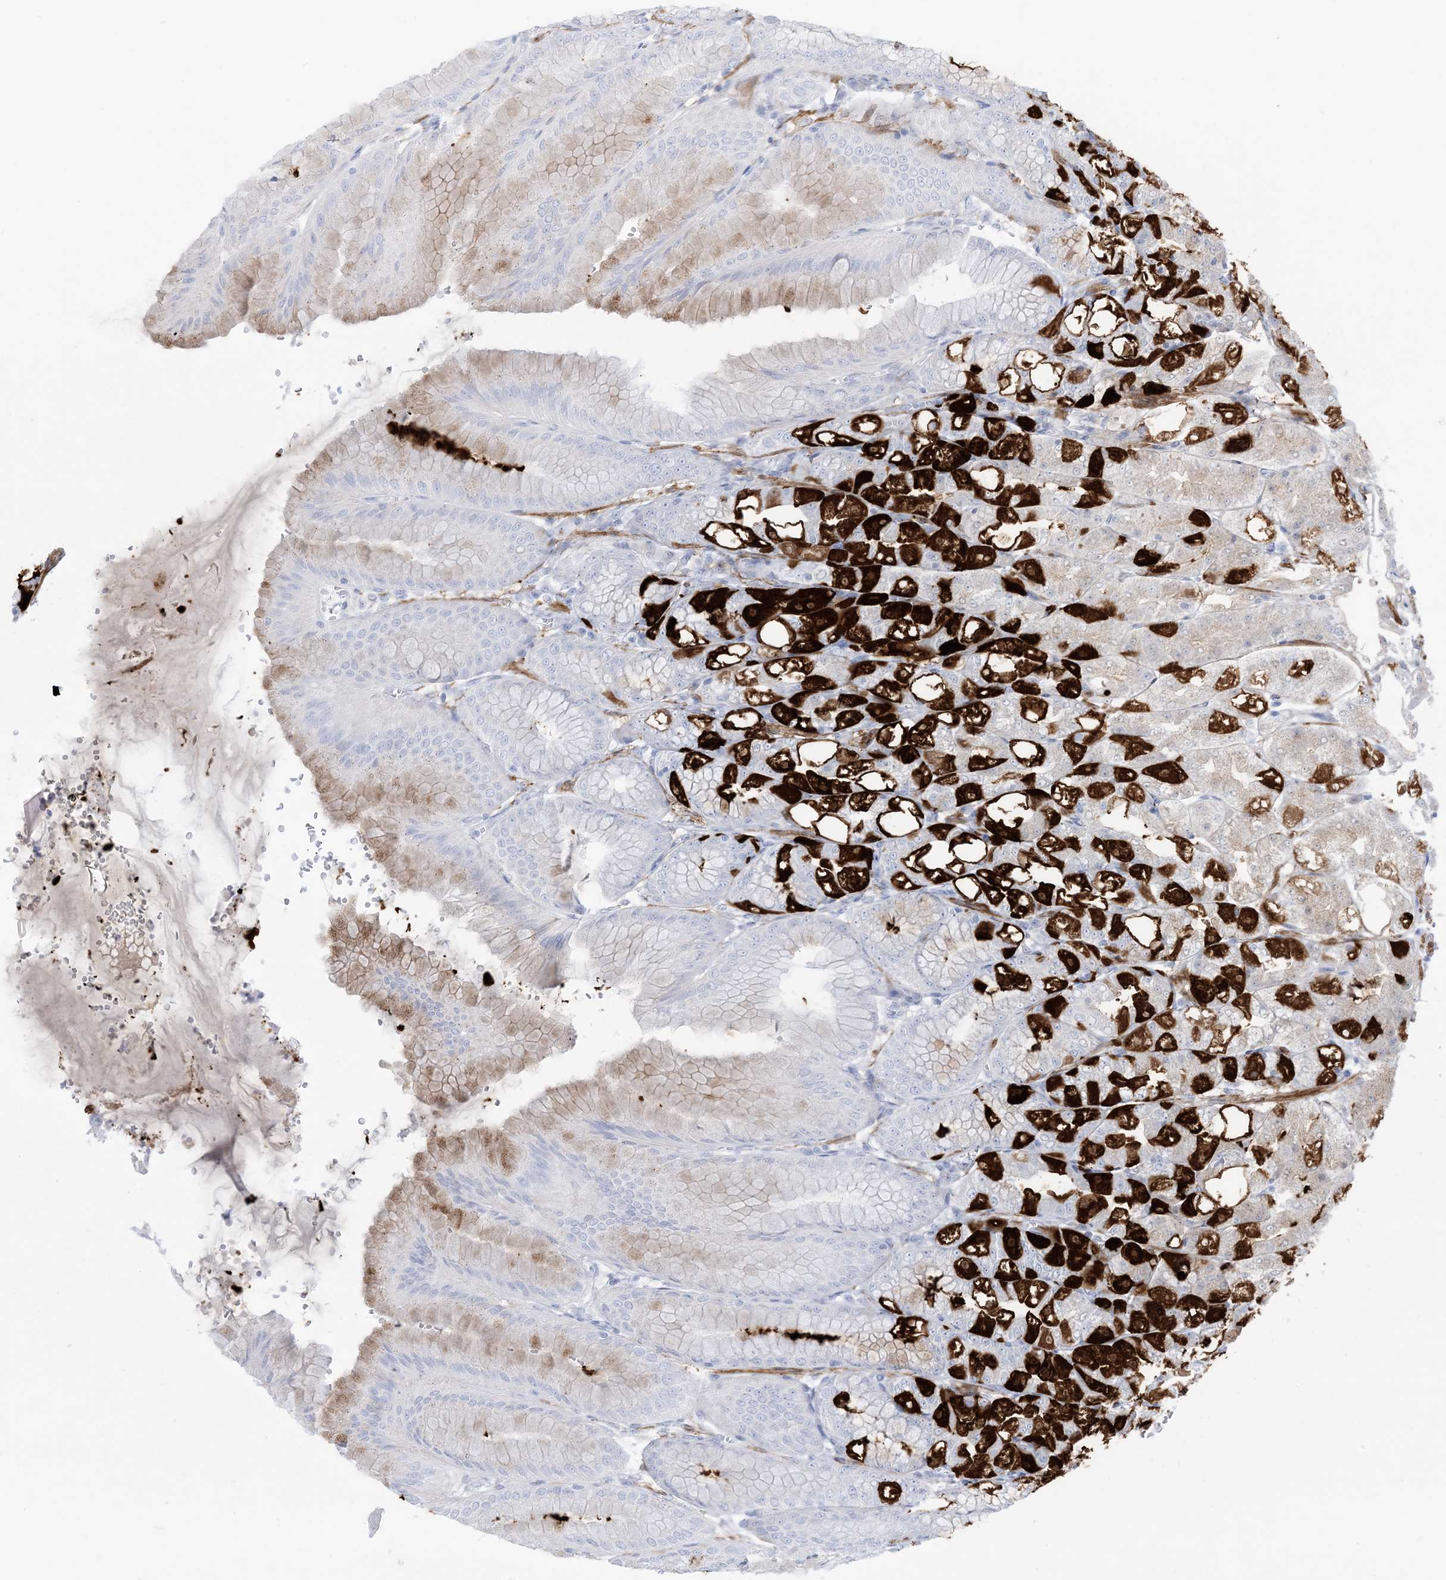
{"staining": {"intensity": "strong", "quantity": "25%-75%", "location": "cytoplasmic/membranous"}, "tissue": "stomach", "cell_type": "Glandular cells", "image_type": "normal", "snomed": [{"axis": "morphology", "description": "Normal tissue, NOS"}, {"axis": "topography", "description": "Stomach, lower"}], "caption": "The photomicrograph reveals immunohistochemical staining of normal stomach. There is strong cytoplasmic/membranous staining is appreciated in about 25%-75% of glandular cells. (DAB (3,3'-diaminobenzidine) IHC with brightfield microscopy, high magnification).", "gene": "MARS2", "patient": {"sex": "male", "age": 71}}